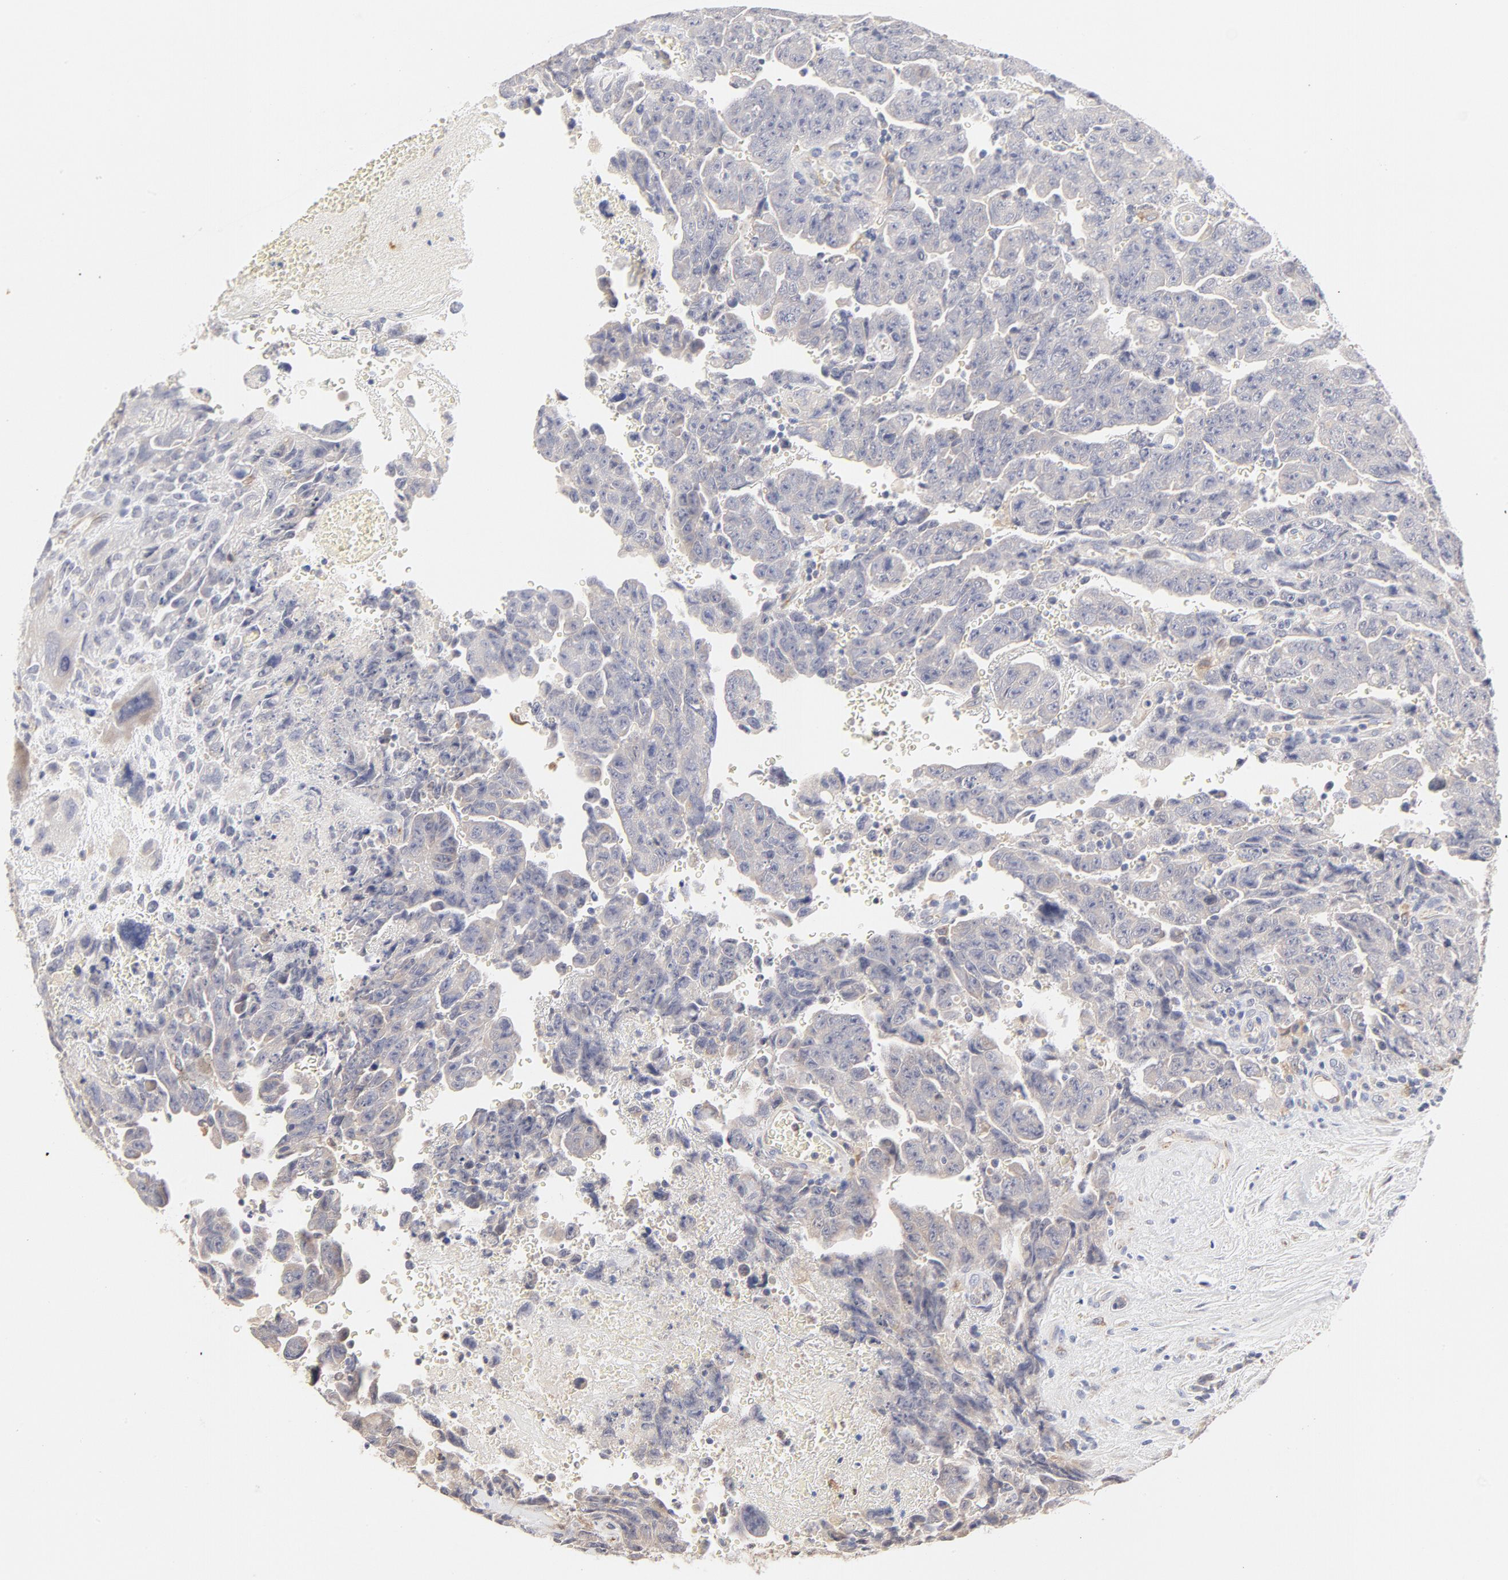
{"staining": {"intensity": "negative", "quantity": "none", "location": "none"}, "tissue": "testis cancer", "cell_type": "Tumor cells", "image_type": "cancer", "snomed": [{"axis": "morphology", "description": "Carcinoma, Embryonal, NOS"}, {"axis": "topography", "description": "Testis"}], "caption": "This is an immunohistochemistry image of human embryonal carcinoma (testis). There is no positivity in tumor cells.", "gene": "MTERF2", "patient": {"sex": "male", "age": 28}}